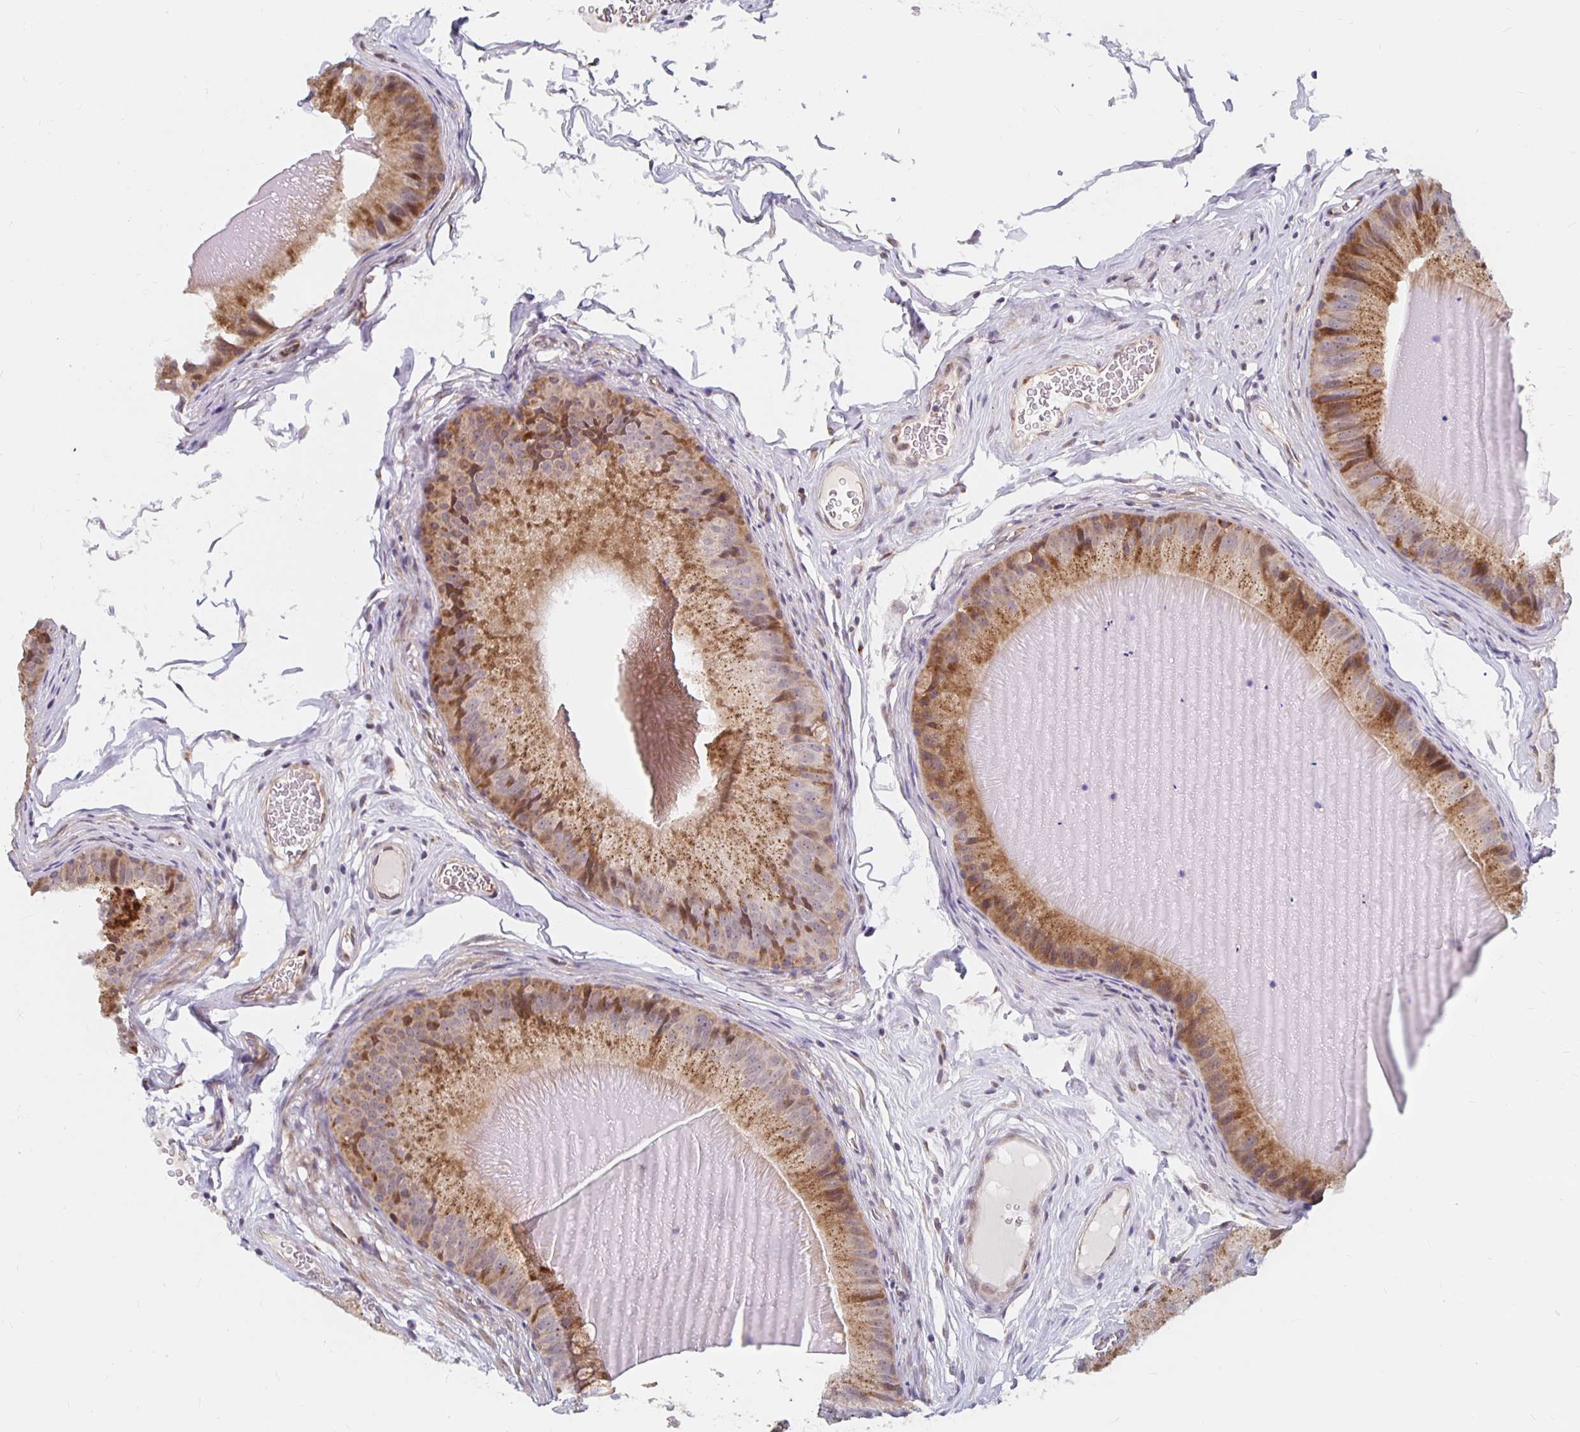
{"staining": {"intensity": "strong", "quantity": ">75%", "location": "cytoplasmic/membranous"}, "tissue": "epididymis", "cell_type": "Glandular cells", "image_type": "normal", "snomed": [{"axis": "morphology", "description": "Normal tissue, NOS"}, {"axis": "topography", "description": "Epididymis, spermatic cord, NOS"}], "caption": "DAB immunohistochemical staining of normal human epididymis shows strong cytoplasmic/membranous protein positivity in about >75% of glandular cells. (DAB IHC, brown staining for protein, blue staining for nuclei).", "gene": "MRPL28", "patient": {"sex": "male", "age": 39}}